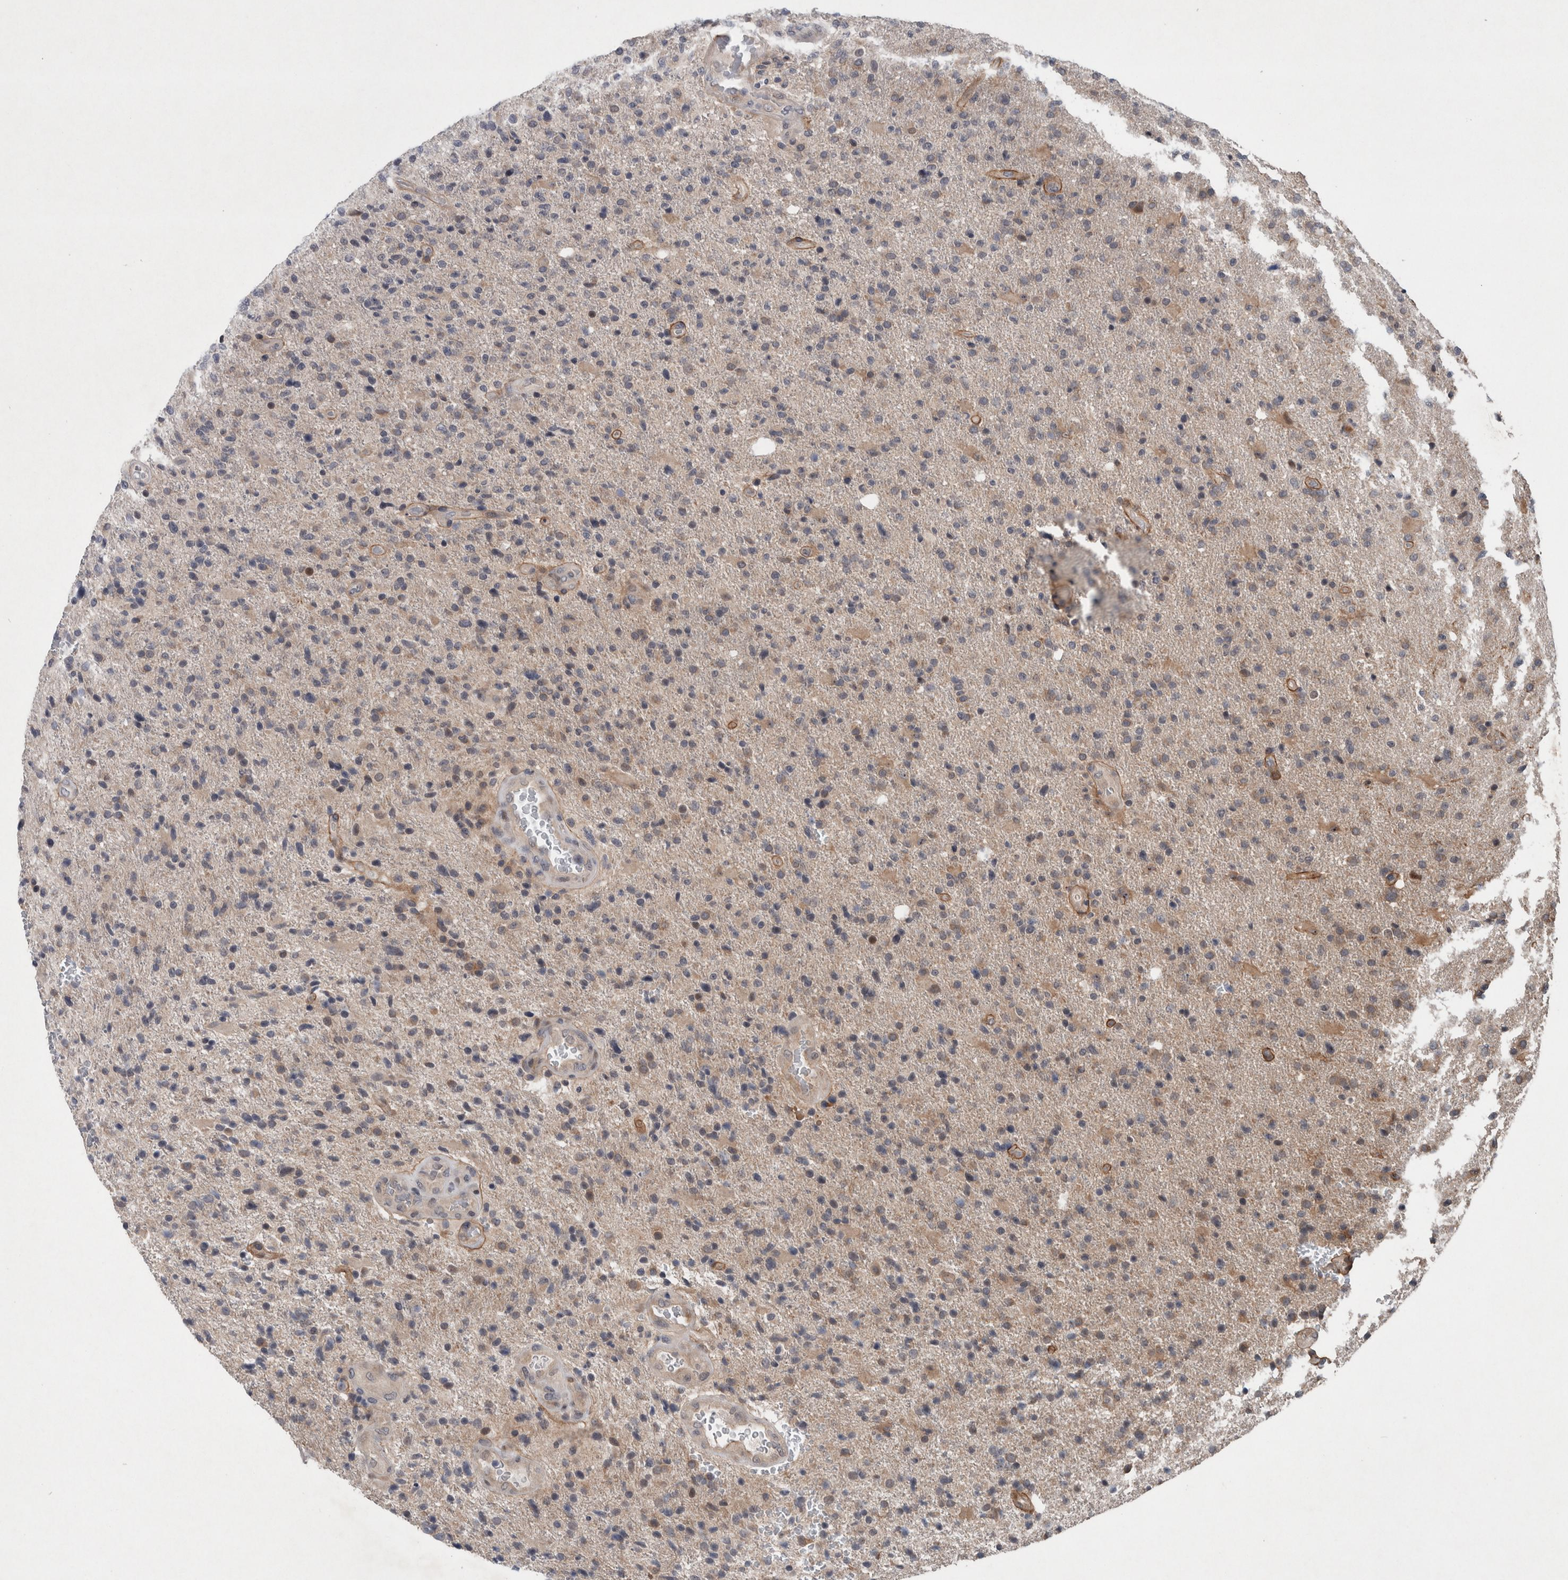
{"staining": {"intensity": "weak", "quantity": "<25%", "location": "cytoplasmic/membranous"}, "tissue": "glioma", "cell_type": "Tumor cells", "image_type": "cancer", "snomed": [{"axis": "morphology", "description": "Glioma, malignant, High grade"}, {"axis": "topography", "description": "Brain"}], "caption": "Immunohistochemical staining of human malignant high-grade glioma demonstrates no significant positivity in tumor cells.", "gene": "GIMAP6", "patient": {"sex": "male", "age": 72}}